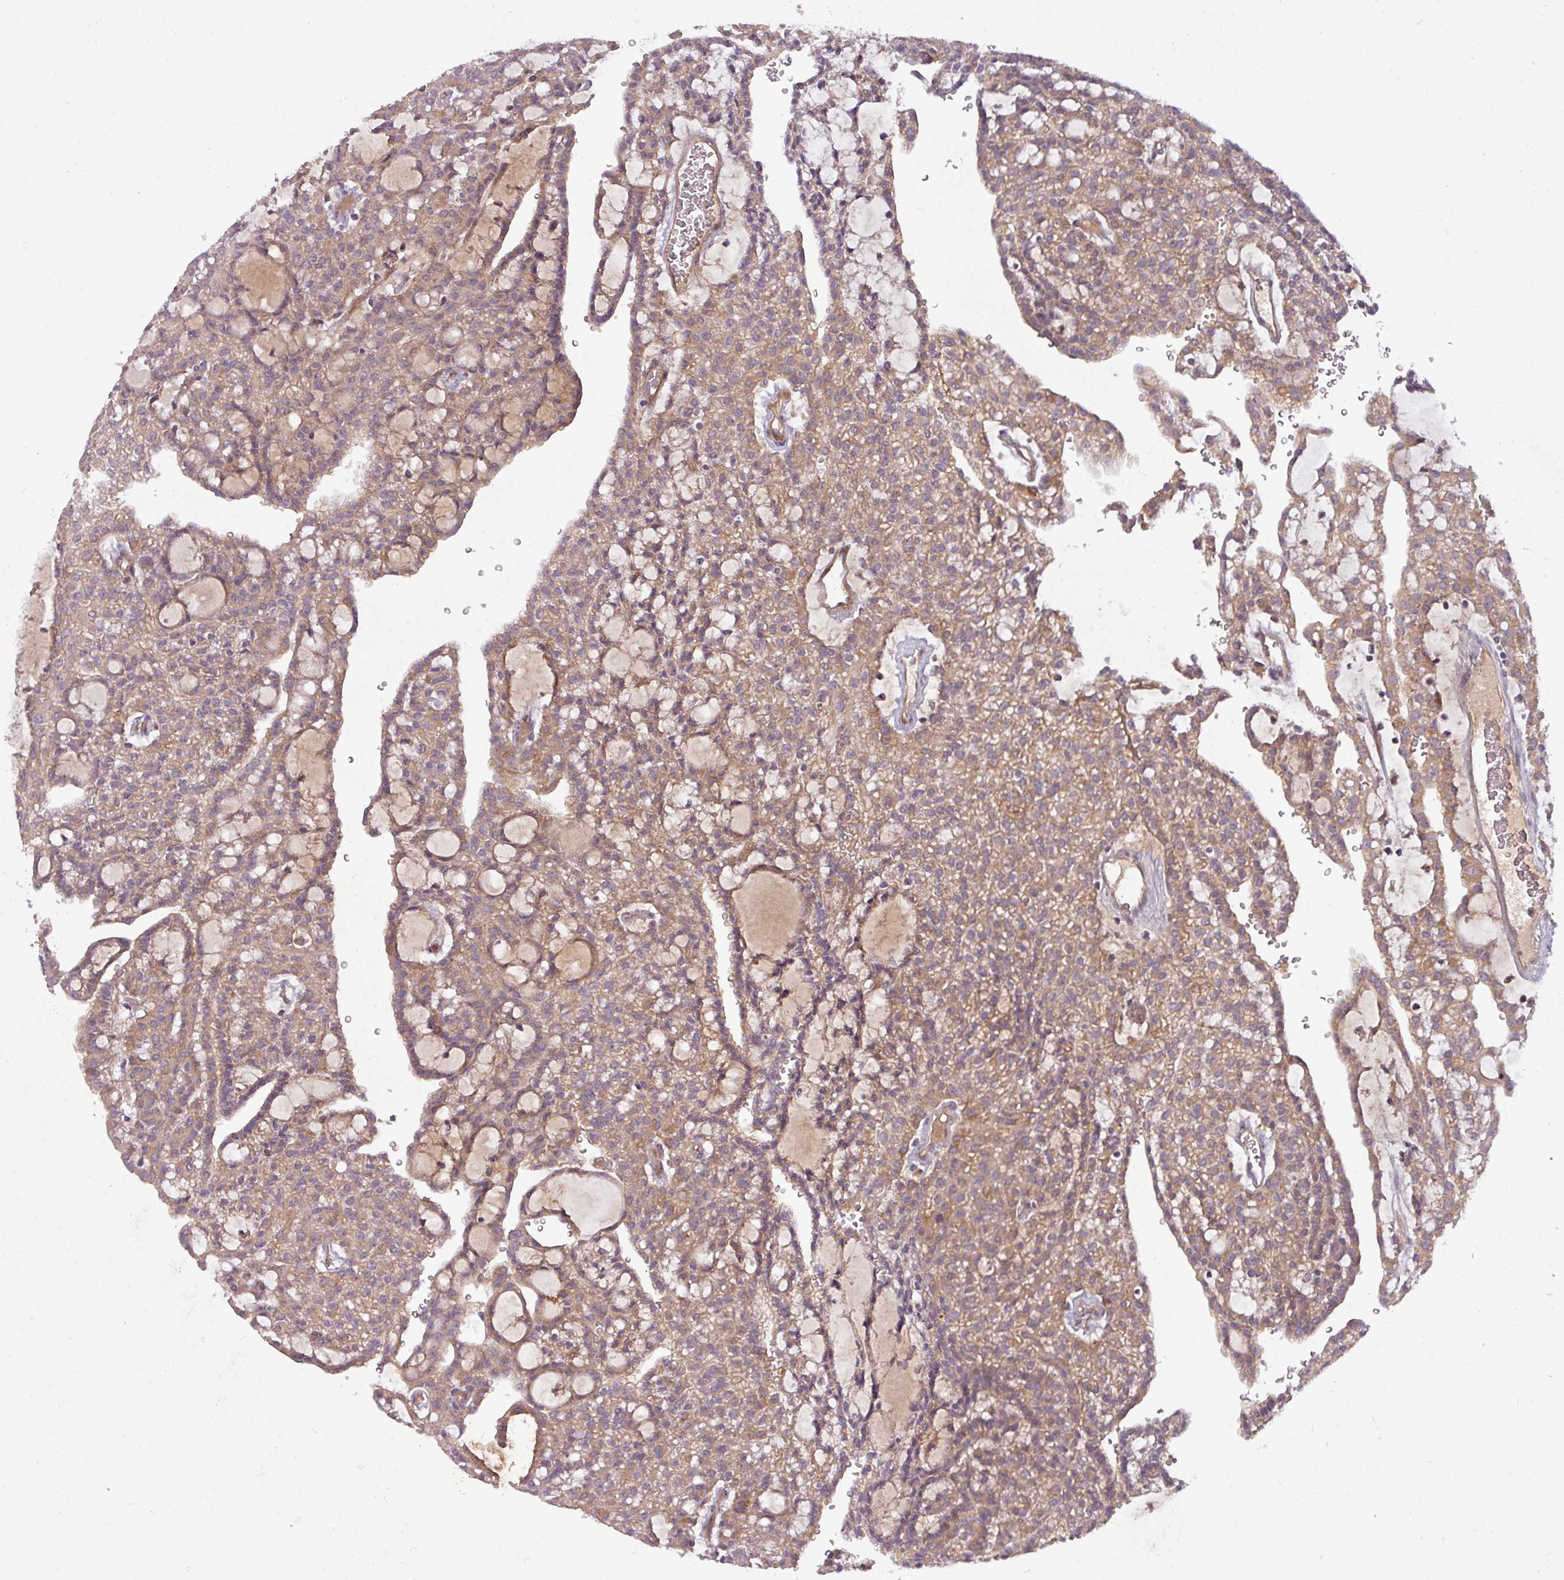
{"staining": {"intensity": "moderate", "quantity": ">75%", "location": "cytoplasmic/membranous"}, "tissue": "renal cancer", "cell_type": "Tumor cells", "image_type": "cancer", "snomed": [{"axis": "morphology", "description": "Adenocarcinoma, NOS"}, {"axis": "topography", "description": "Kidney"}], "caption": "An immunohistochemistry photomicrograph of neoplastic tissue is shown. Protein staining in brown shows moderate cytoplasmic/membranous positivity in adenocarcinoma (renal) within tumor cells. The staining was performed using DAB to visualize the protein expression in brown, while the nuclei were stained in blue with hematoxylin (Magnification: 20x).", "gene": "PAPLN", "patient": {"sex": "male", "age": 63}}